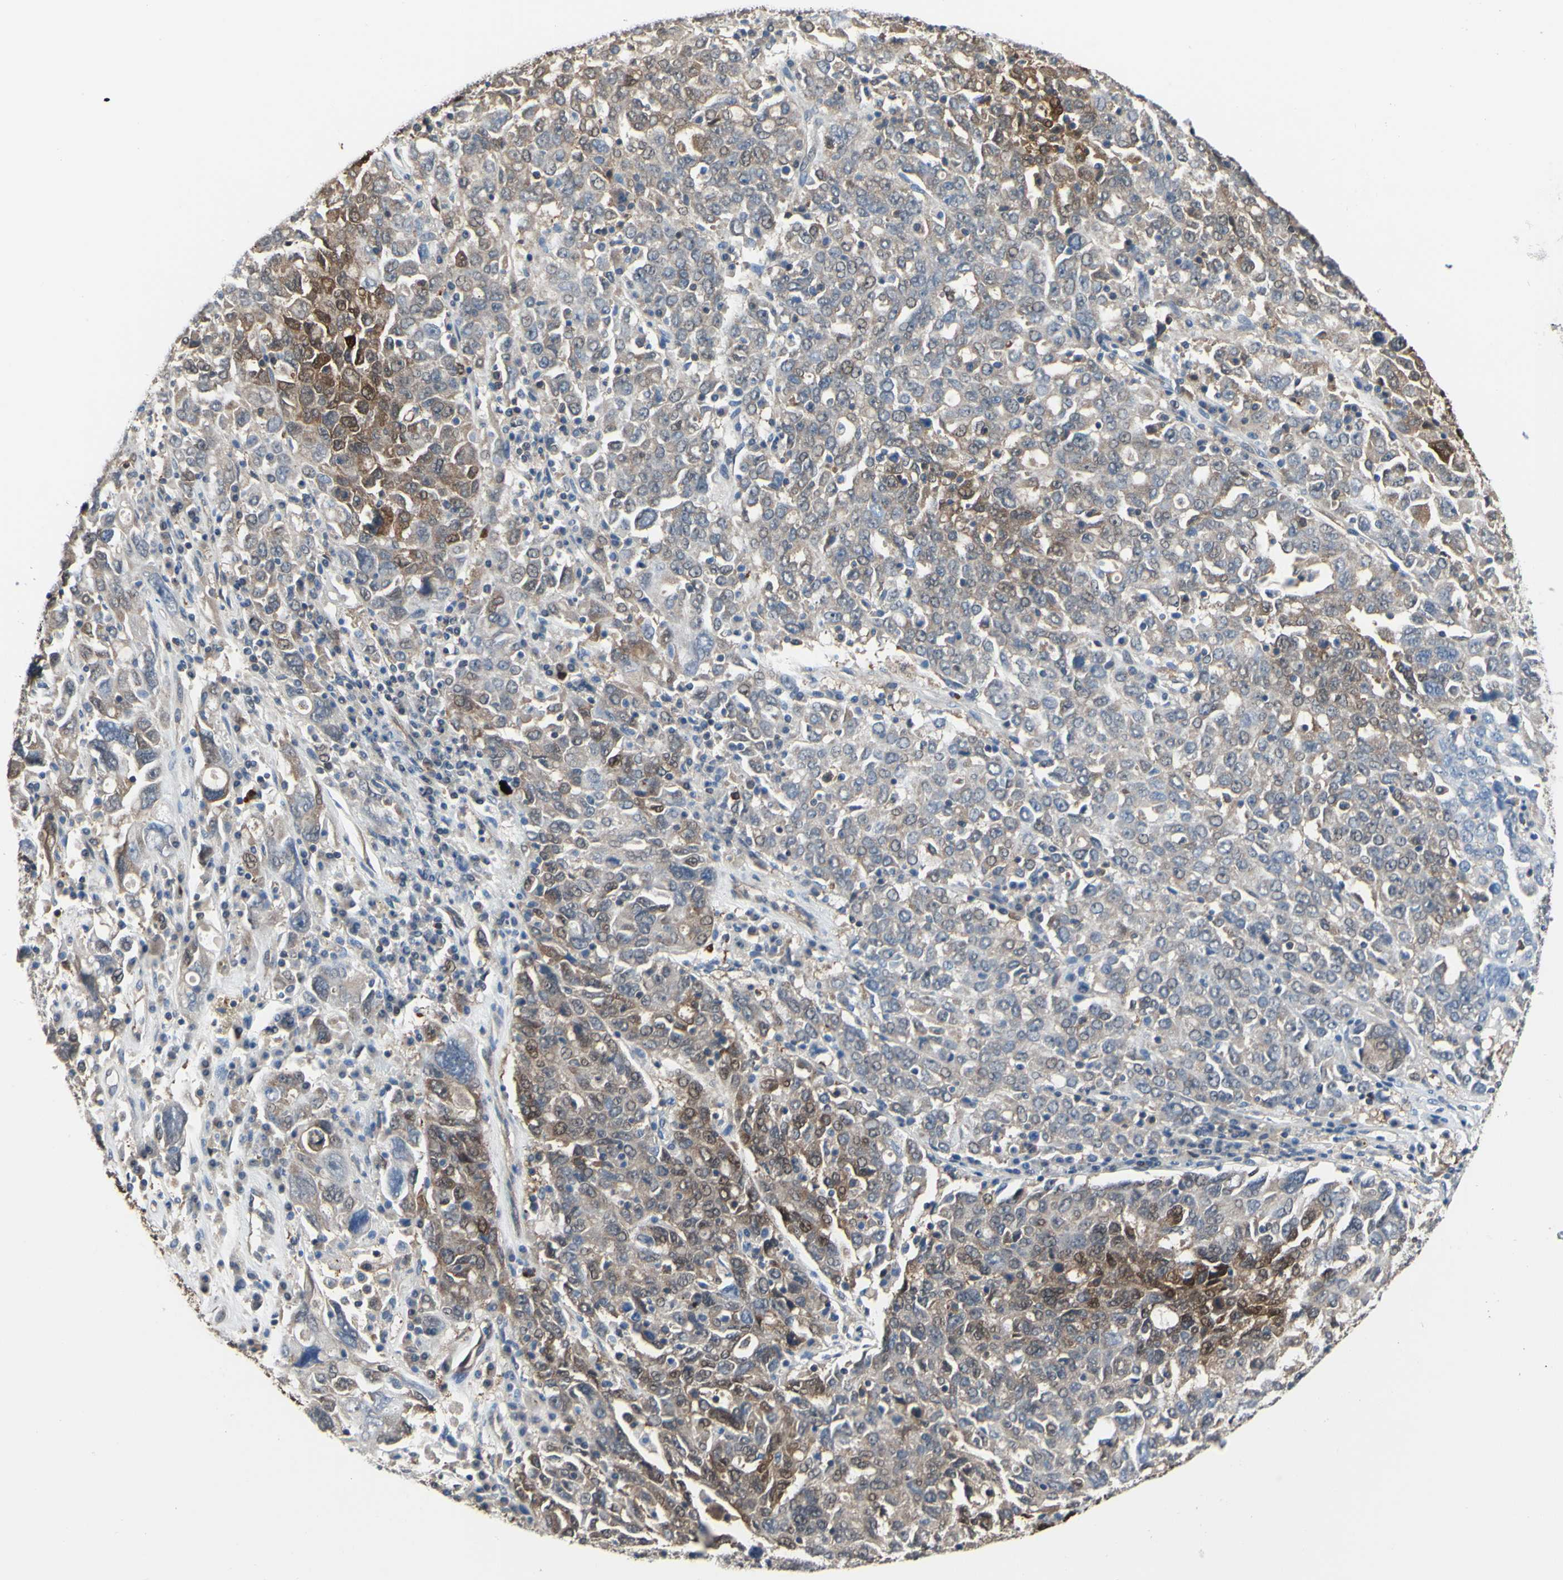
{"staining": {"intensity": "strong", "quantity": "<25%", "location": "cytoplasmic/membranous"}, "tissue": "ovarian cancer", "cell_type": "Tumor cells", "image_type": "cancer", "snomed": [{"axis": "morphology", "description": "Carcinoma, endometroid"}, {"axis": "topography", "description": "Ovary"}], "caption": "This image demonstrates immunohistochemistry (IHC) staining of ovarian cancer (endometroid carcinoma), with medium strong cytoplasmic/membranous staining in approximately <25% of tumor cells.", "gene": "UPK3B", "patient": {"sex": "female", "age": 62}}